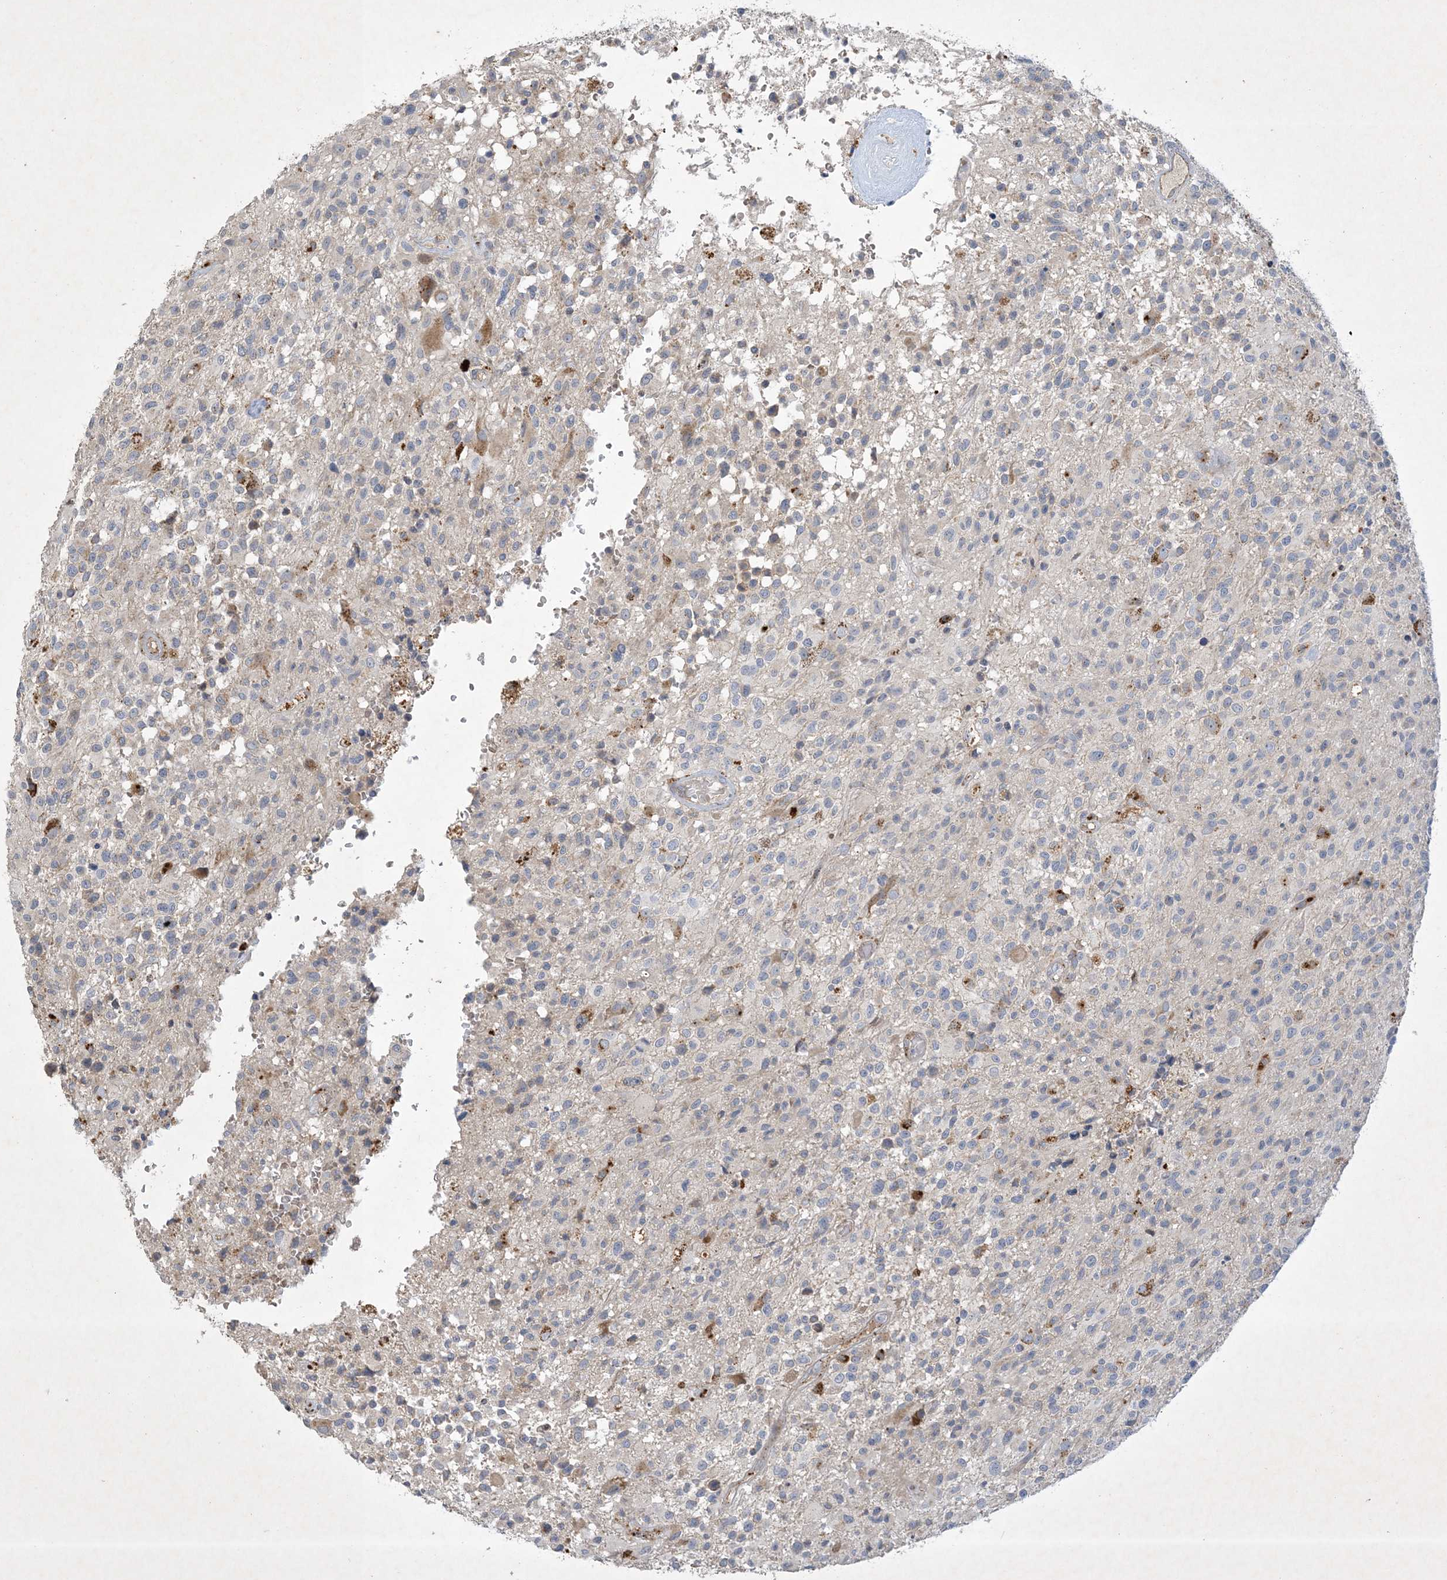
{"staining": {"intensity": "negative", "quantity": "none", "location": "none"}, "tissue": "glioma", "cell_type": "Tumor cells", "image_type": "cancer", "snomed": [{"axis": "morphology", "description": "Glioma, malignant, High grade"}, {"axis": "morphology", "description": "Glioblastoma, NOS"}, {"axis": "topography", "description": "Brain"}], "caption": "High-grade glioma (malignant) stained for a protein using immunohistochemistry (IHC) demonstrates no staining tumor cells.", "gene": "MRPS18A", "patient": {"sex": "male", "age": 60}}